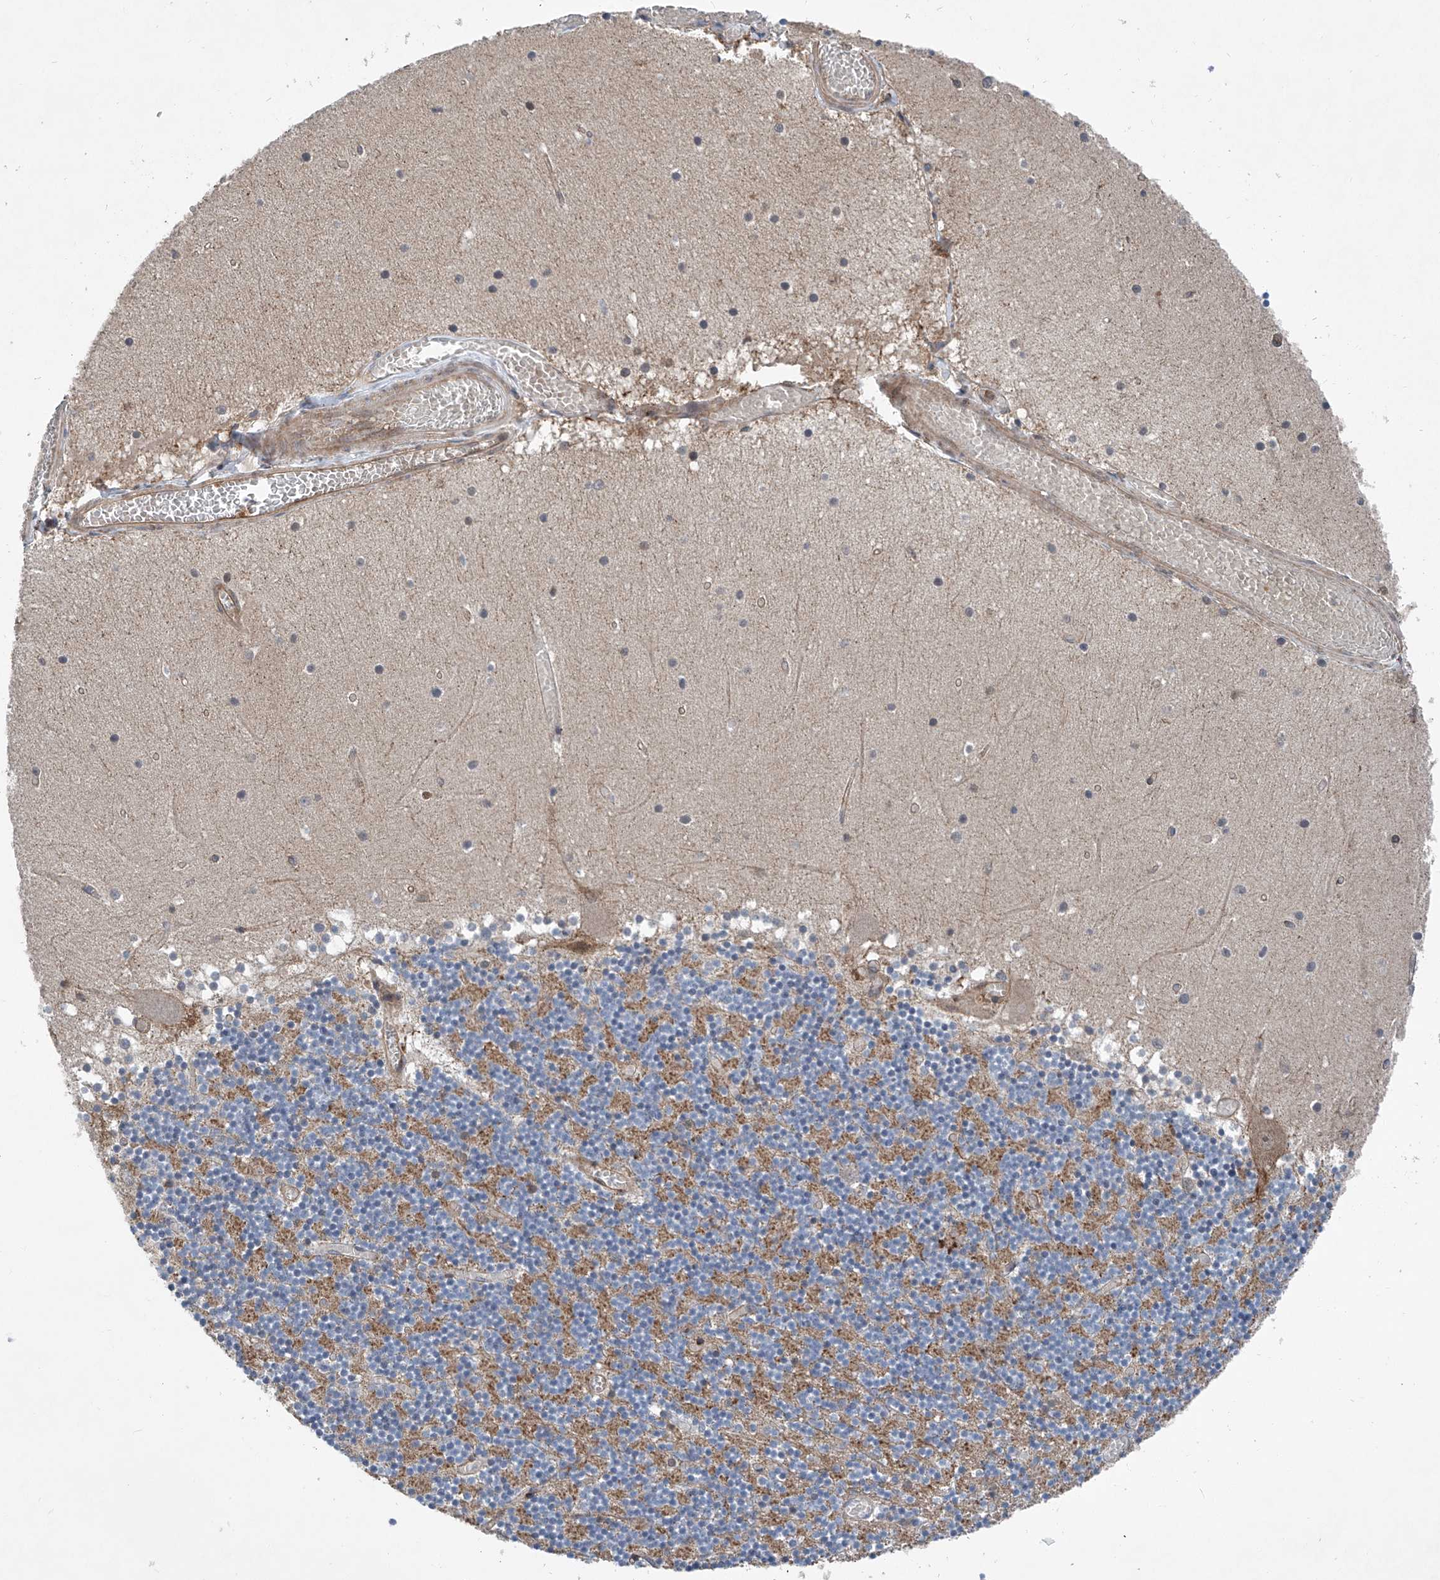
{"staining": {"intensity": "moderate", "quantity": "25%-75%", "location": "cytoplasmic/membranous"}, "tissue": "cerebellum", "cell_type": "Cells in granular layer", "image_type": "normal", "snomed": [{"axis": "morphology", "description": "Normal tissue, NOS"}, {"axis": "topography", "description": "Cerebellum"}], "caption": "Benign cerebellum shows moderate cytoplasmic/membranous expression in approximately 25%-75% of cells in granular layer.", "gene": "SMAP1", "patient": {"sex": "female", "age": 28}}